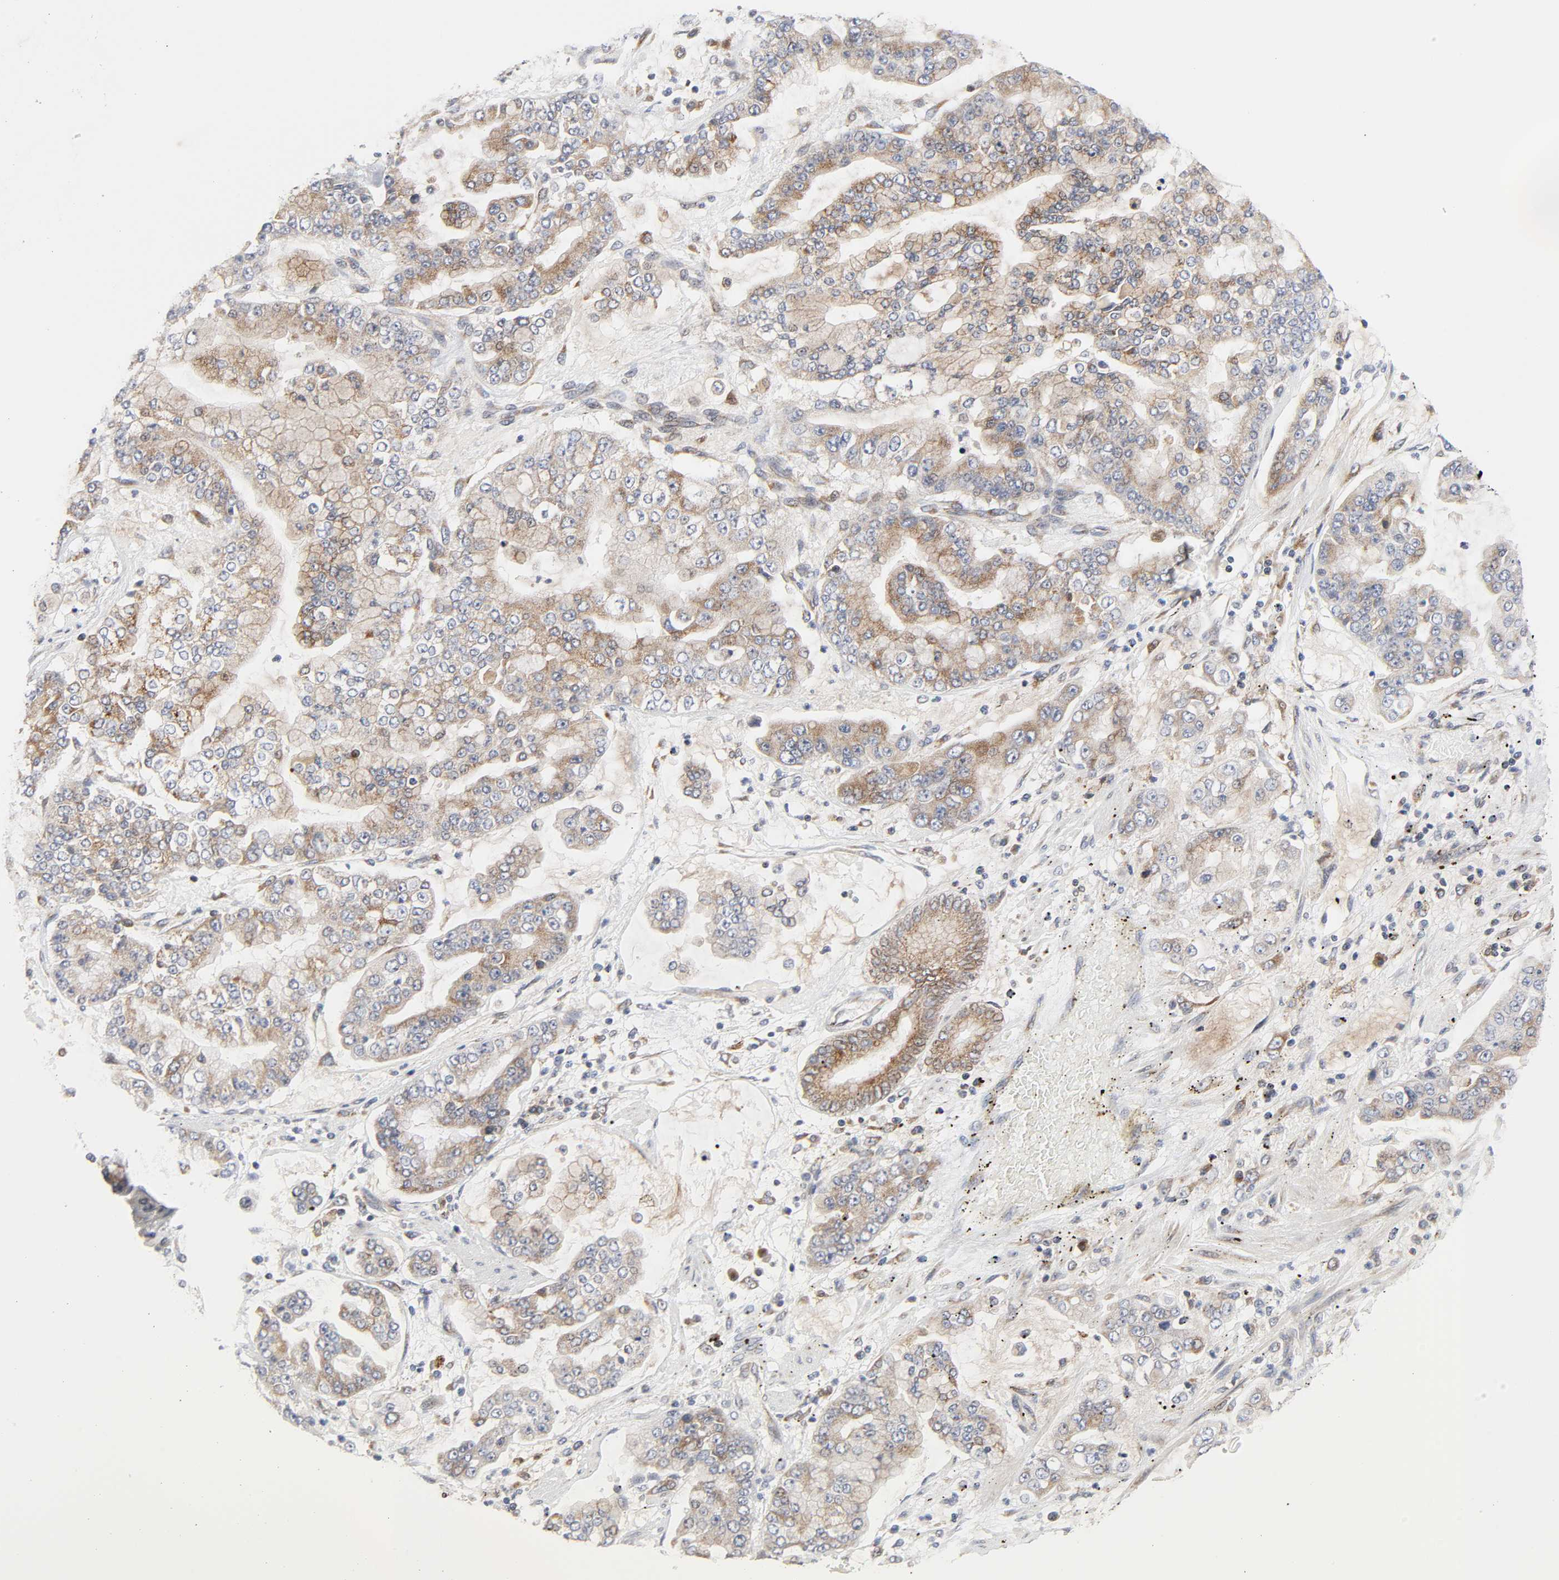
{"staining": {"intensity": "moderate", "quantity": ">75%", "location": "cytoplasmic/membranous"}, "tissue": "stomach cancer", "cell_type": "Tumor cells", "image_type": "cancer", "snomed": [{"axis": "morphology", "description": "Normal tissue, NOS"}, {"axis": "morphology", "description": "Adenocarcinoma, NOS"}, {"axis": "topography", "description": "Stomach, upper"}, {"axis": "topography", "description": "Stomach"}], "caption": "Moderate cytoplasmic/membranous positivity is seen in about >75% of tumor cells in stomach cancer.", "gene": "BAX", "patient": {"sex": "male", "age": 76}}